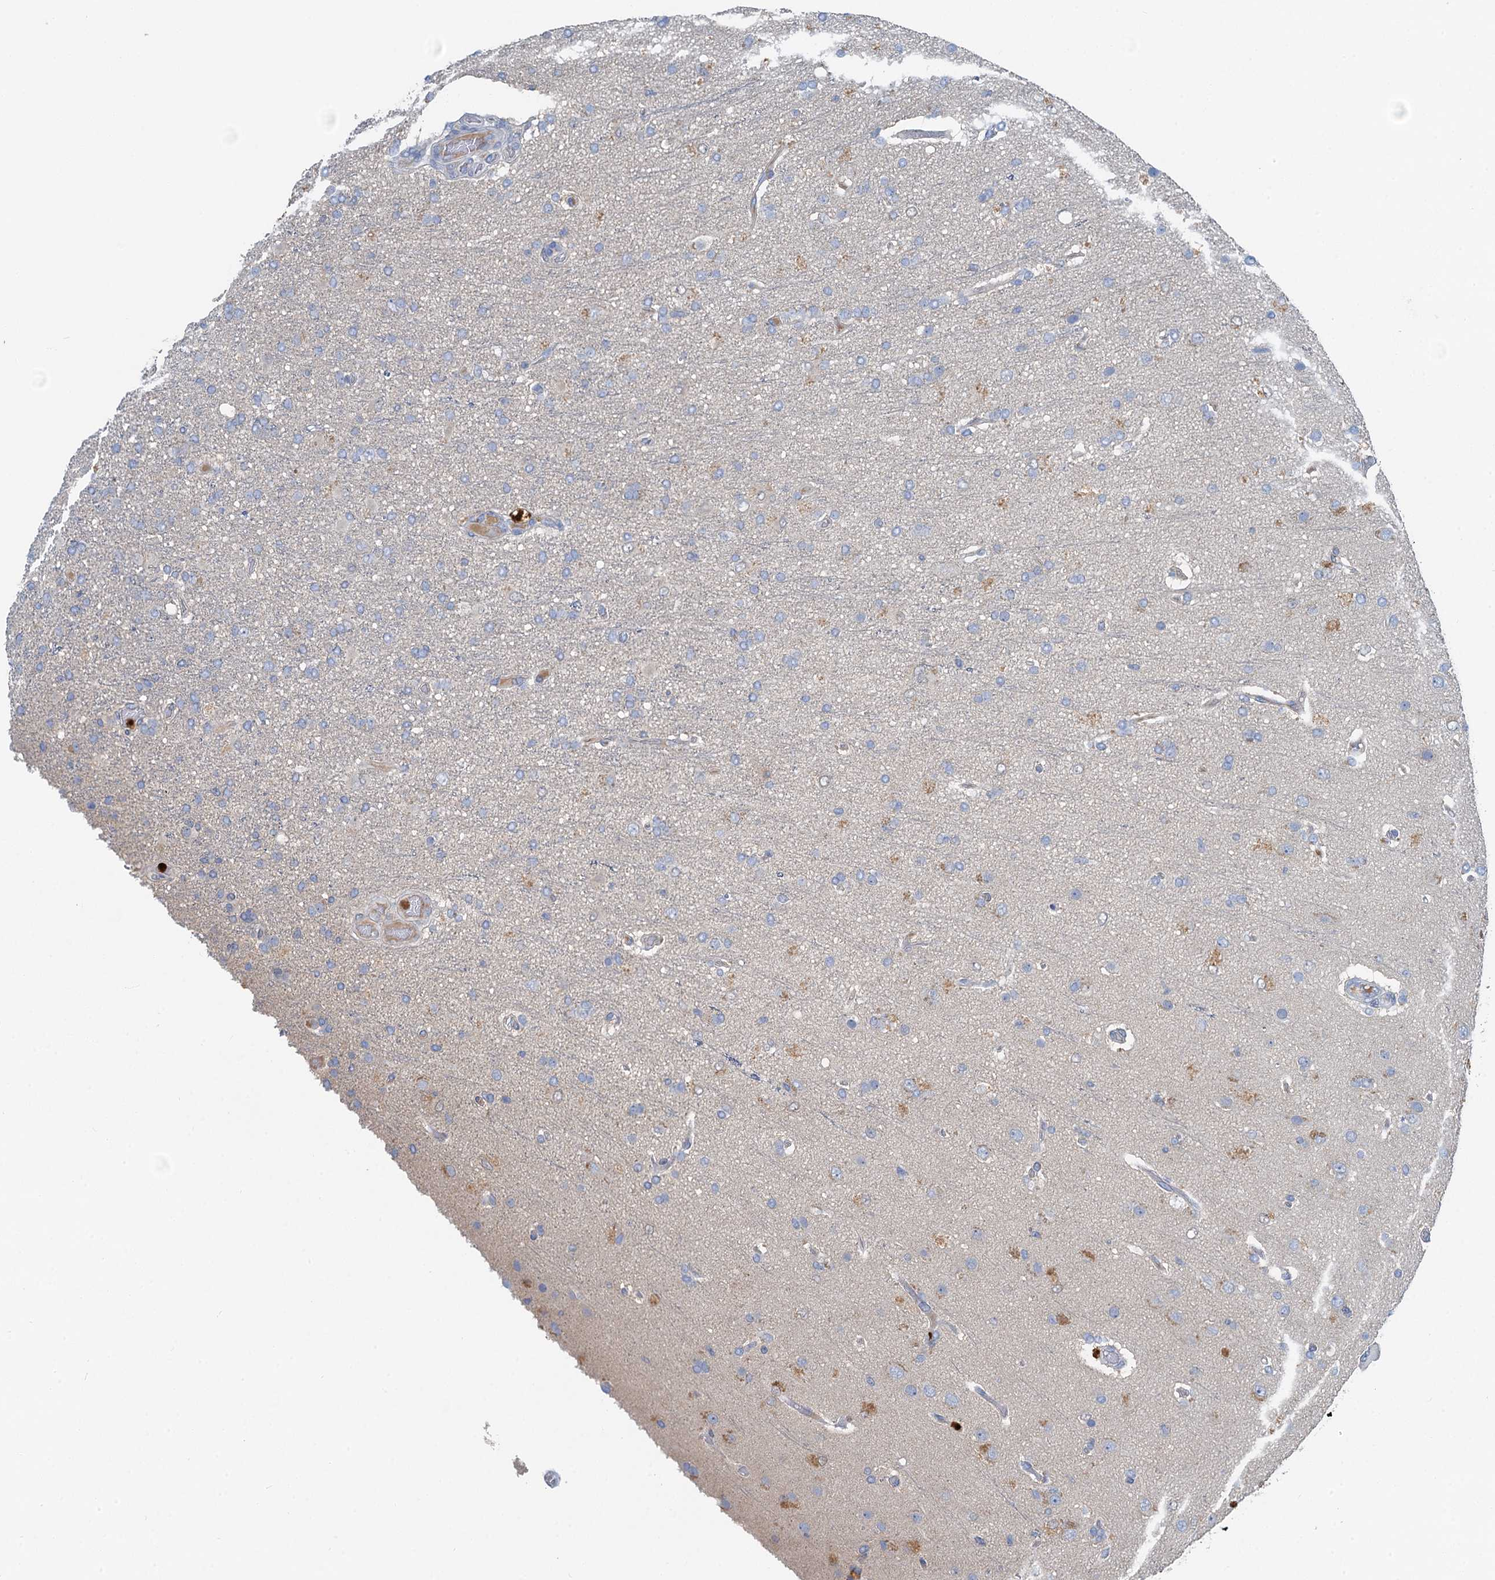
{"staining": {"intensity": "negative", "quantity": "none", "location": "none"}, "tissue": "glioma", "cell_type": "Tumor cells", "image_type": "cancer", "snomed": [{"axis": "morphology", "description": "Glioma, malignant, High grade"}, {"axis": "topography", "description": "Brain"}], "caption": "This is an immunohistochemistry (IHC) image of glioma. There is no staining in tumor cells.", "gene": "OTOA", "patient": {"sex": "female", "age": 74}}